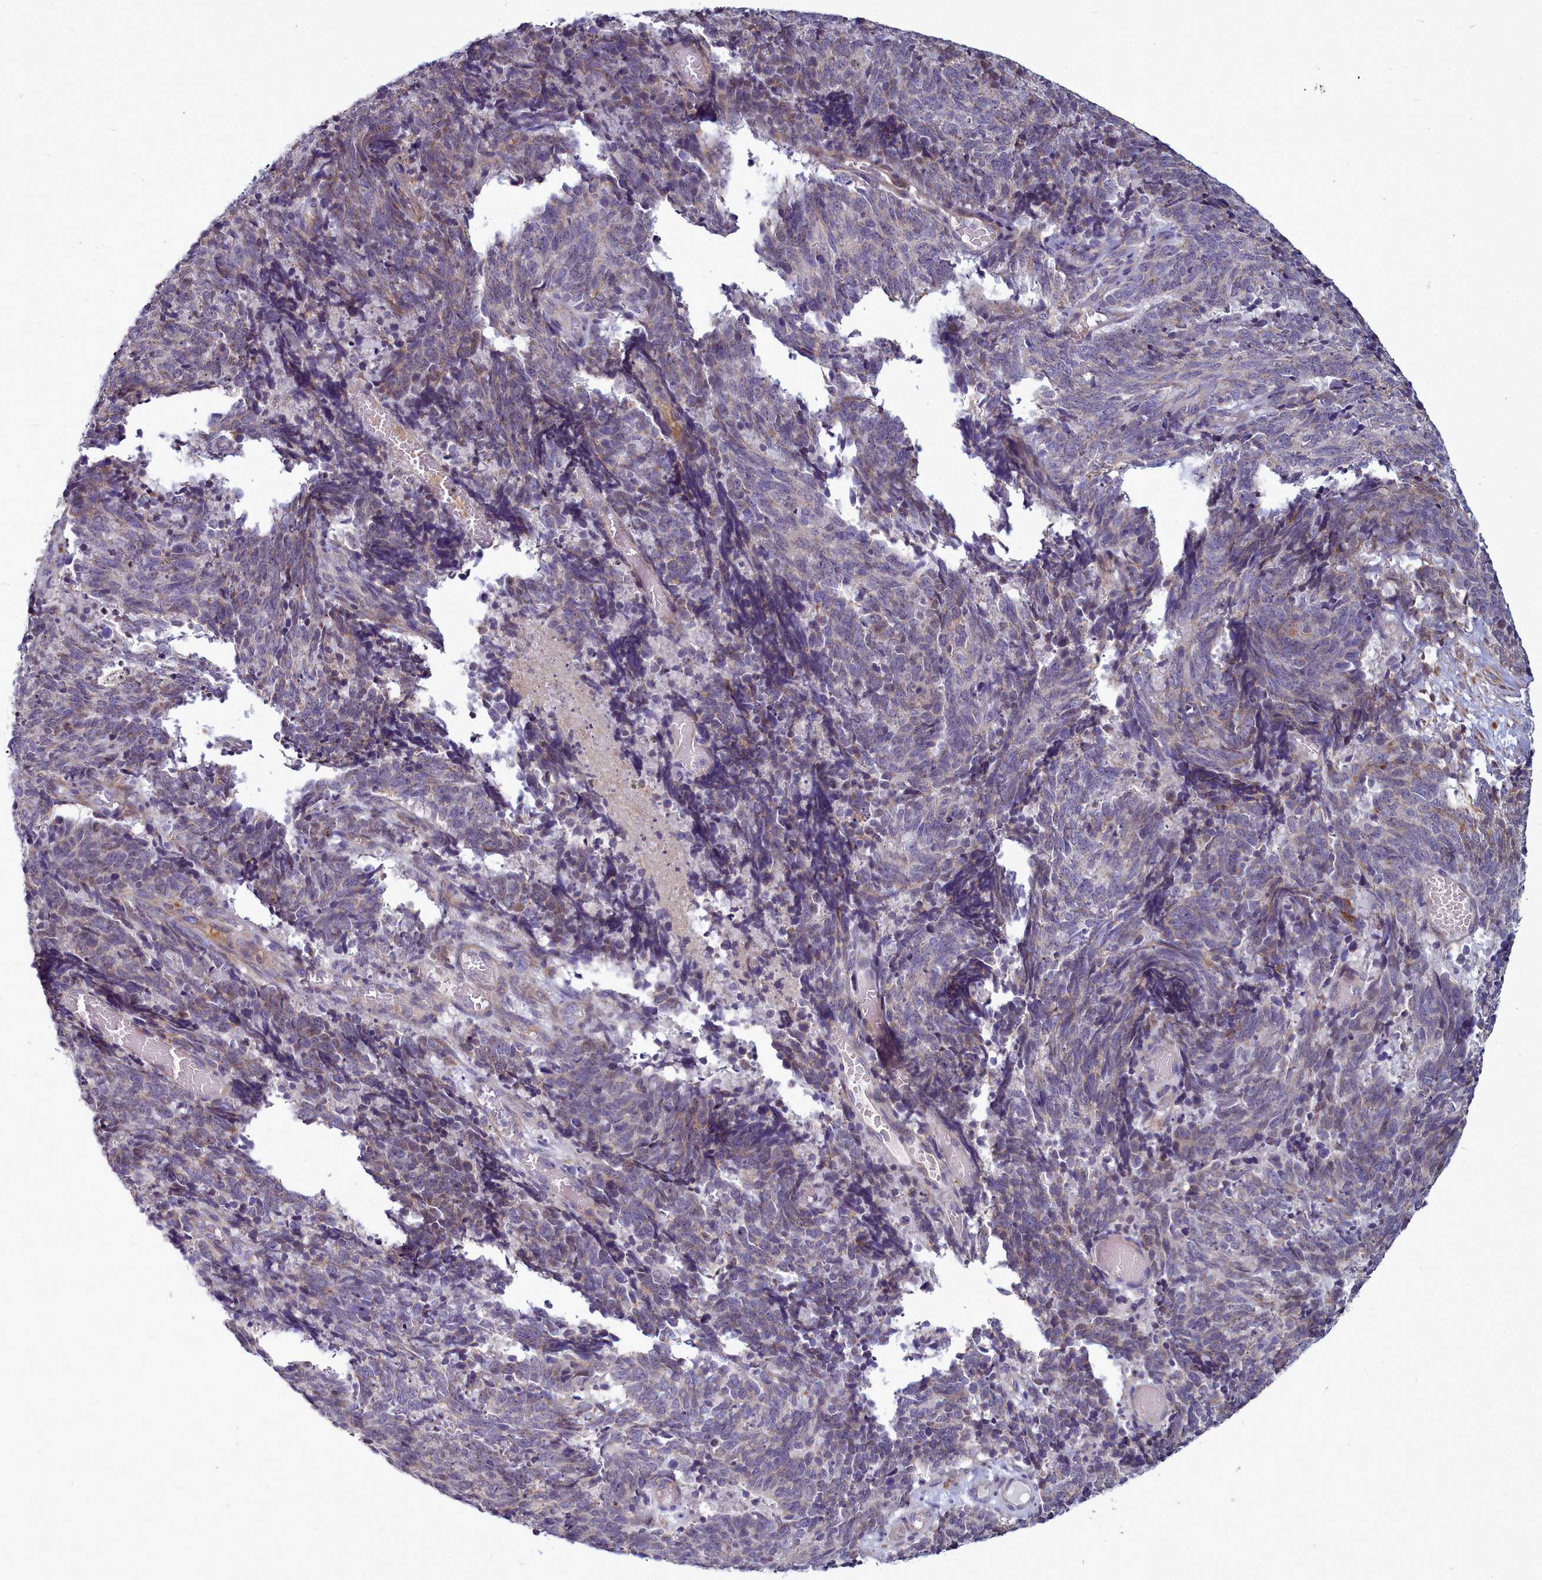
{"staining": {"intensity": "weak", "quantity": "<25%", "location": "cytoplasmic/membranous"}, "tissue": "cervical cancer", "cell_type": "Tumor cells", "image_type": "cancer", "snomed": [{"axis": "morphology", "description": "Squamous cell carcinoma, NOS"}, {"axis": "topography", "description": "Cervix"}], "caption": "Tumor cells show no significant expression in cervical squamous cell carcinoma.", "gene": "SMPD4", "patient": {"sex": "female", "age": 29}}